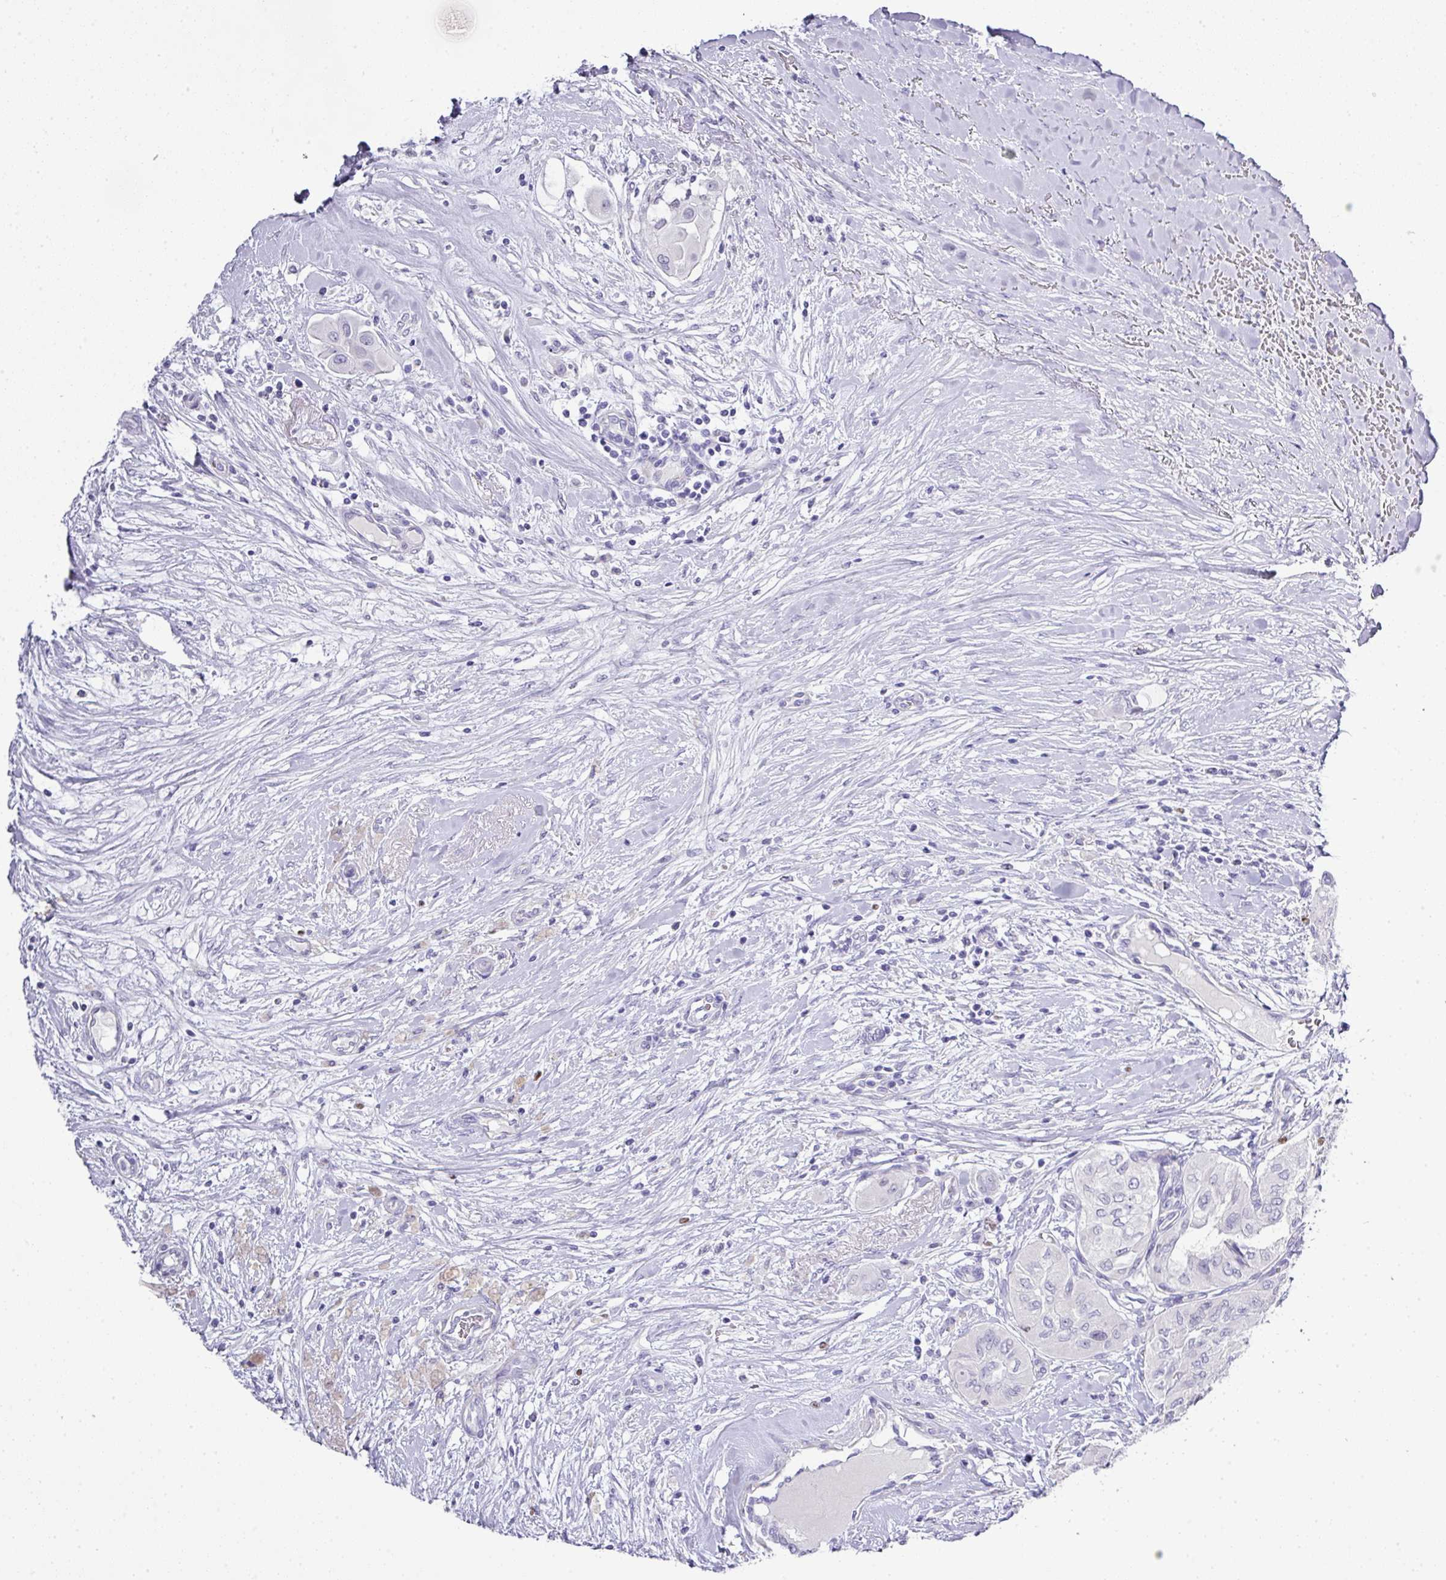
{"staining": {"intensity": "negative", "quantity": "none", "location": "none"}, "tissue": "thyroid cancer", "cell_type": "Tumor cells", "image_type": "cancer", "snomed": [{"axis": "morphology", "description": "Papillary adenocarcinoma, NOS"}, {"axis": "topography", "description": "Thyroid gland"}], "caption": "Immunohistochemistry (IHC) image of thyroid cancer (papillary adenocarcinoma) stained for a protein (brown), which exhibits no positivity in tumor cells. (DAB (3,3'-diaminobenzidine) immunohistochemistry, high magnification).", "gene": "BCL11A", "patient": {"sex": "female", "age": 59}}